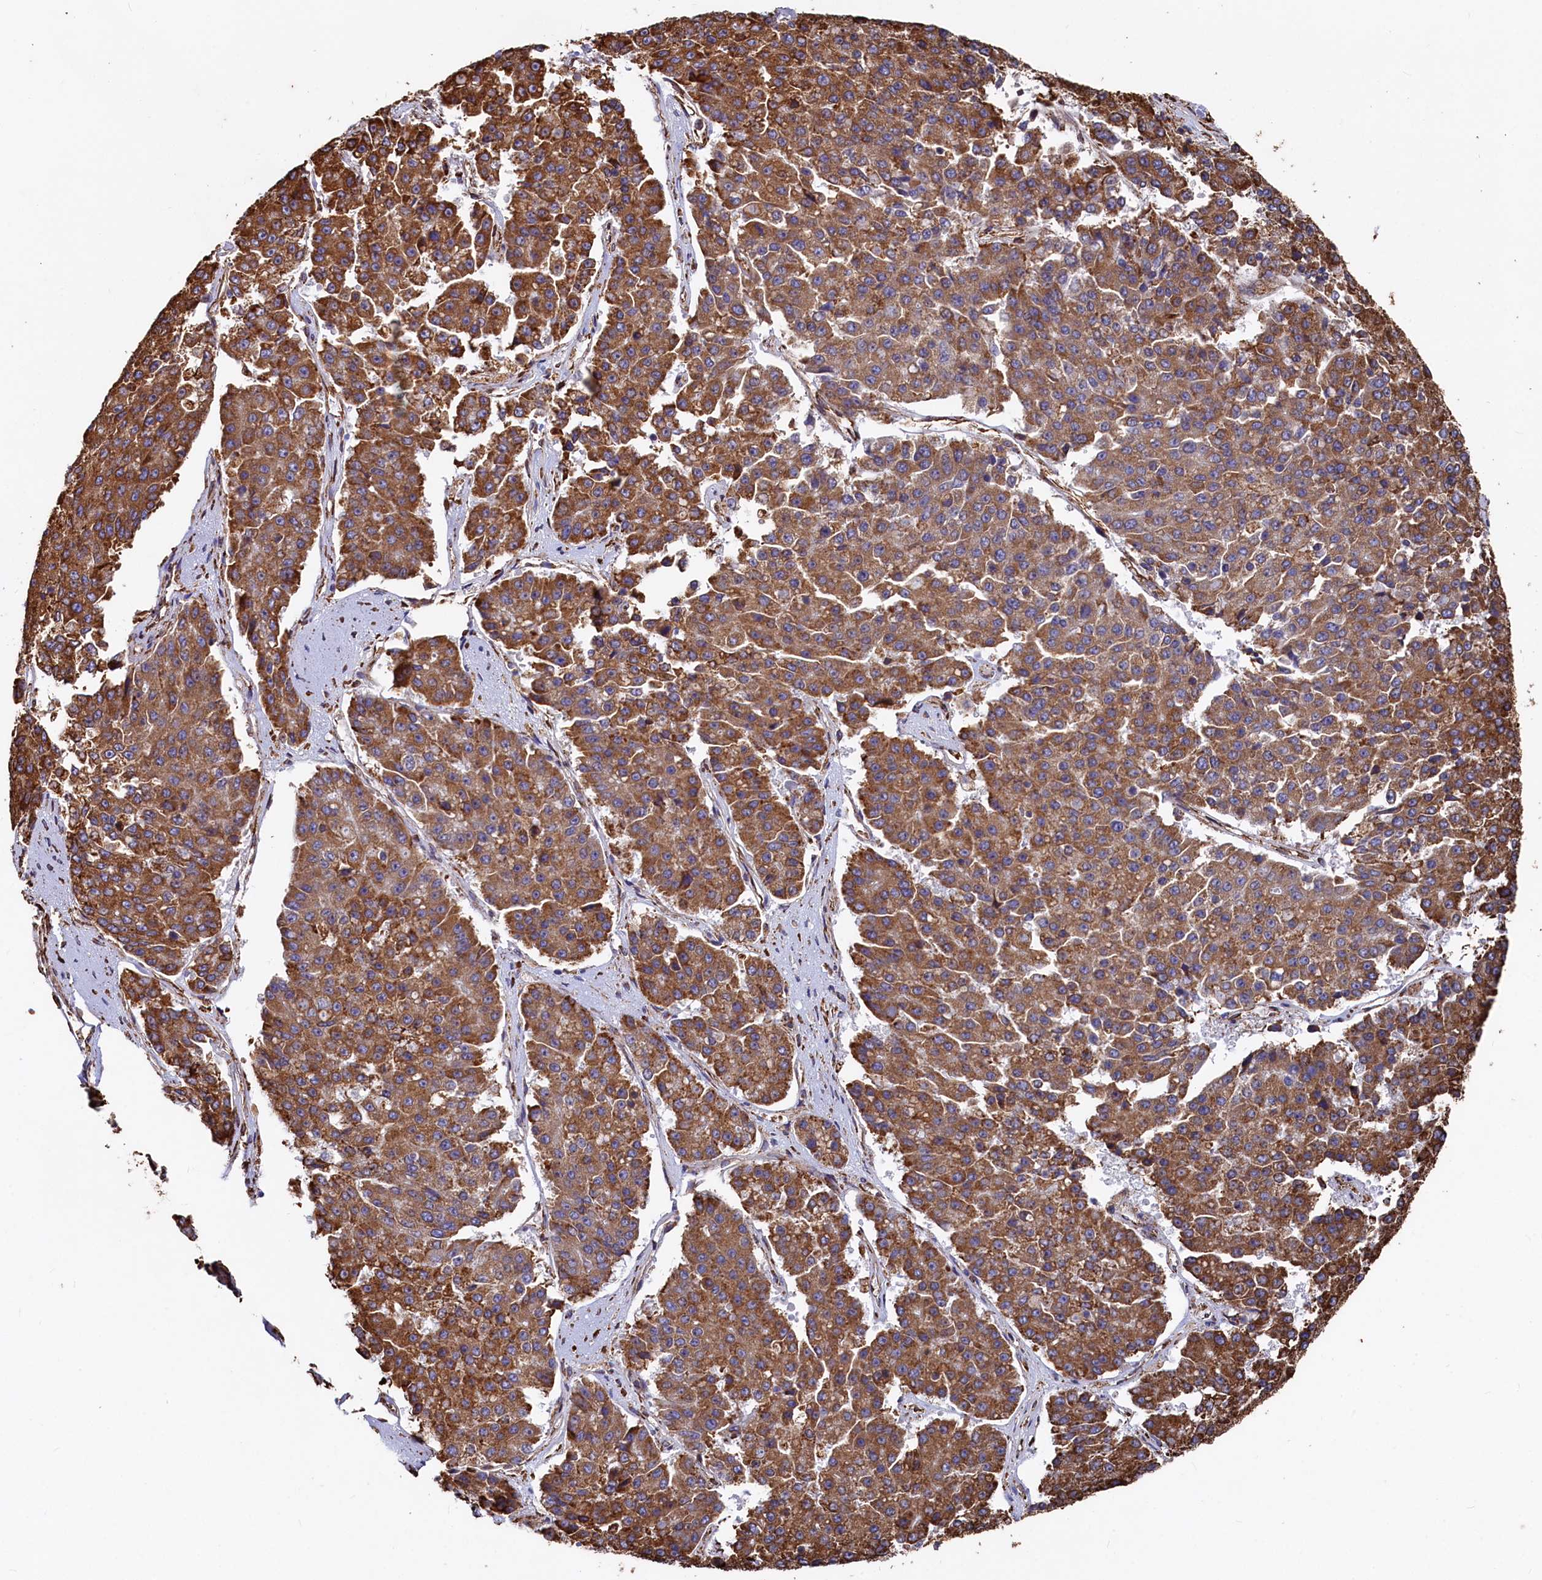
{"staining": {"intensity": "strong", "quantity": ">75%", "location": "cytoplasmic/membranous"}, "tissue": "pancreatic cancer", "cell_type": "Tumor cells", "image_type": "cancer", "snomed": [{"axis": "morphology", "description": "Adenocarcinoma, NOS"}, {"axis": "topography", "description": "Pancreas"}], "caption": "Adenocarcinoma (pancreatic) stained for a protein demonstrates strong cytoplasmic/membranous positivity in tumor cells.", "gene": "NEURL1B", "patient": {"sex": "male", "age": 50}}